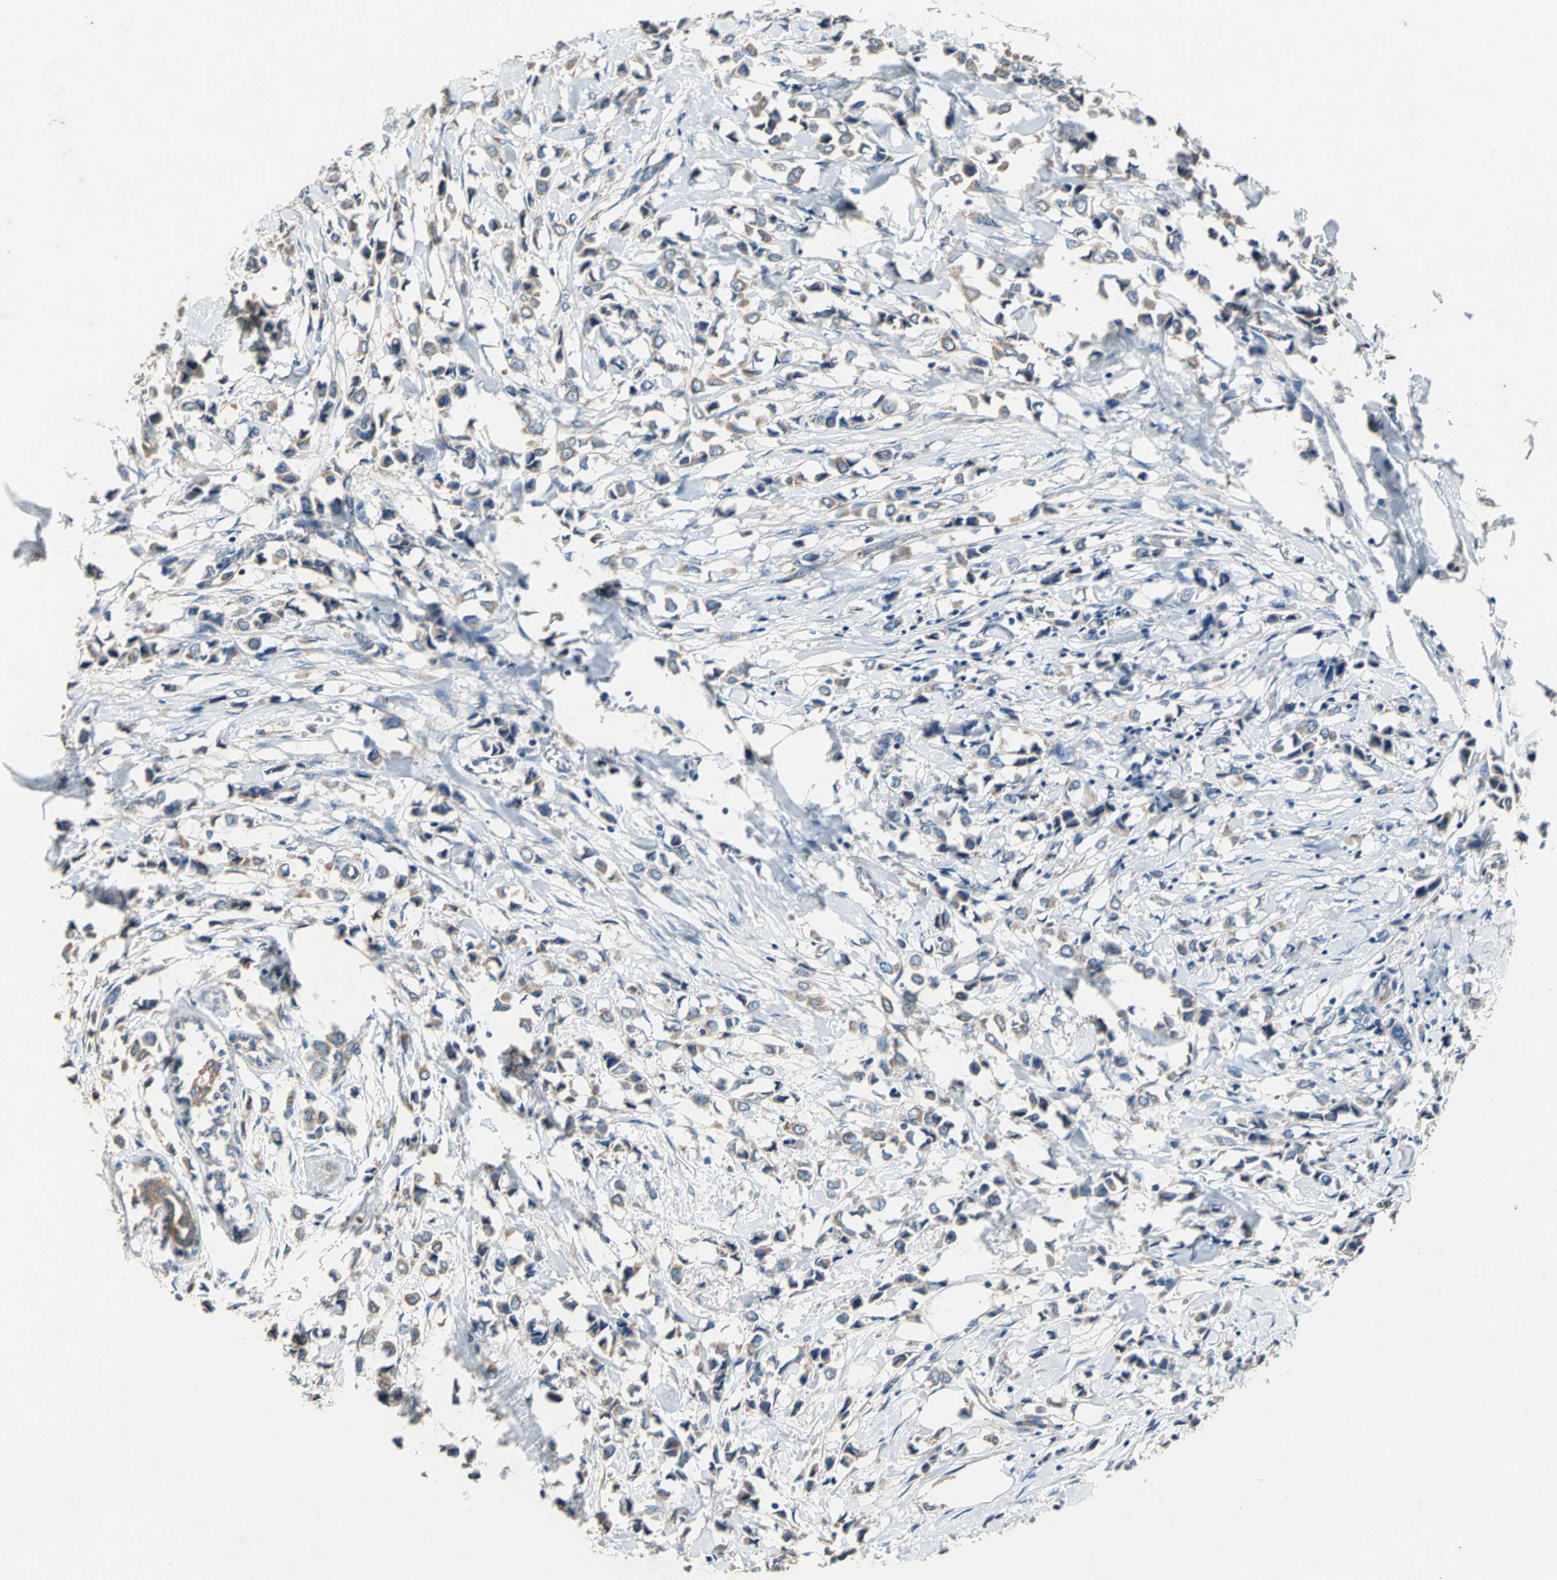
{"staining": {"intensity": "moderate", "quantity": ">75%", "location": "cytoplasmic/membranous"}, "tissue": "breast cancer", "cell_type": "Tumor cells", "image_type": "cancer", "snomed": [{"axis": "morphology", "description": "Lobular carcinoma"}, {"axis": "topography", "description": "Breast"}], "caption": "Immunohistochemistry image of breast lobular carcinoma stained for a protein (brown), which shows medium levels of moderate cytoplasmic/membranous expression in about >75% of tumor cells.", "gene": "HEPH", "patient": {"sex": "female", "age": 51}}